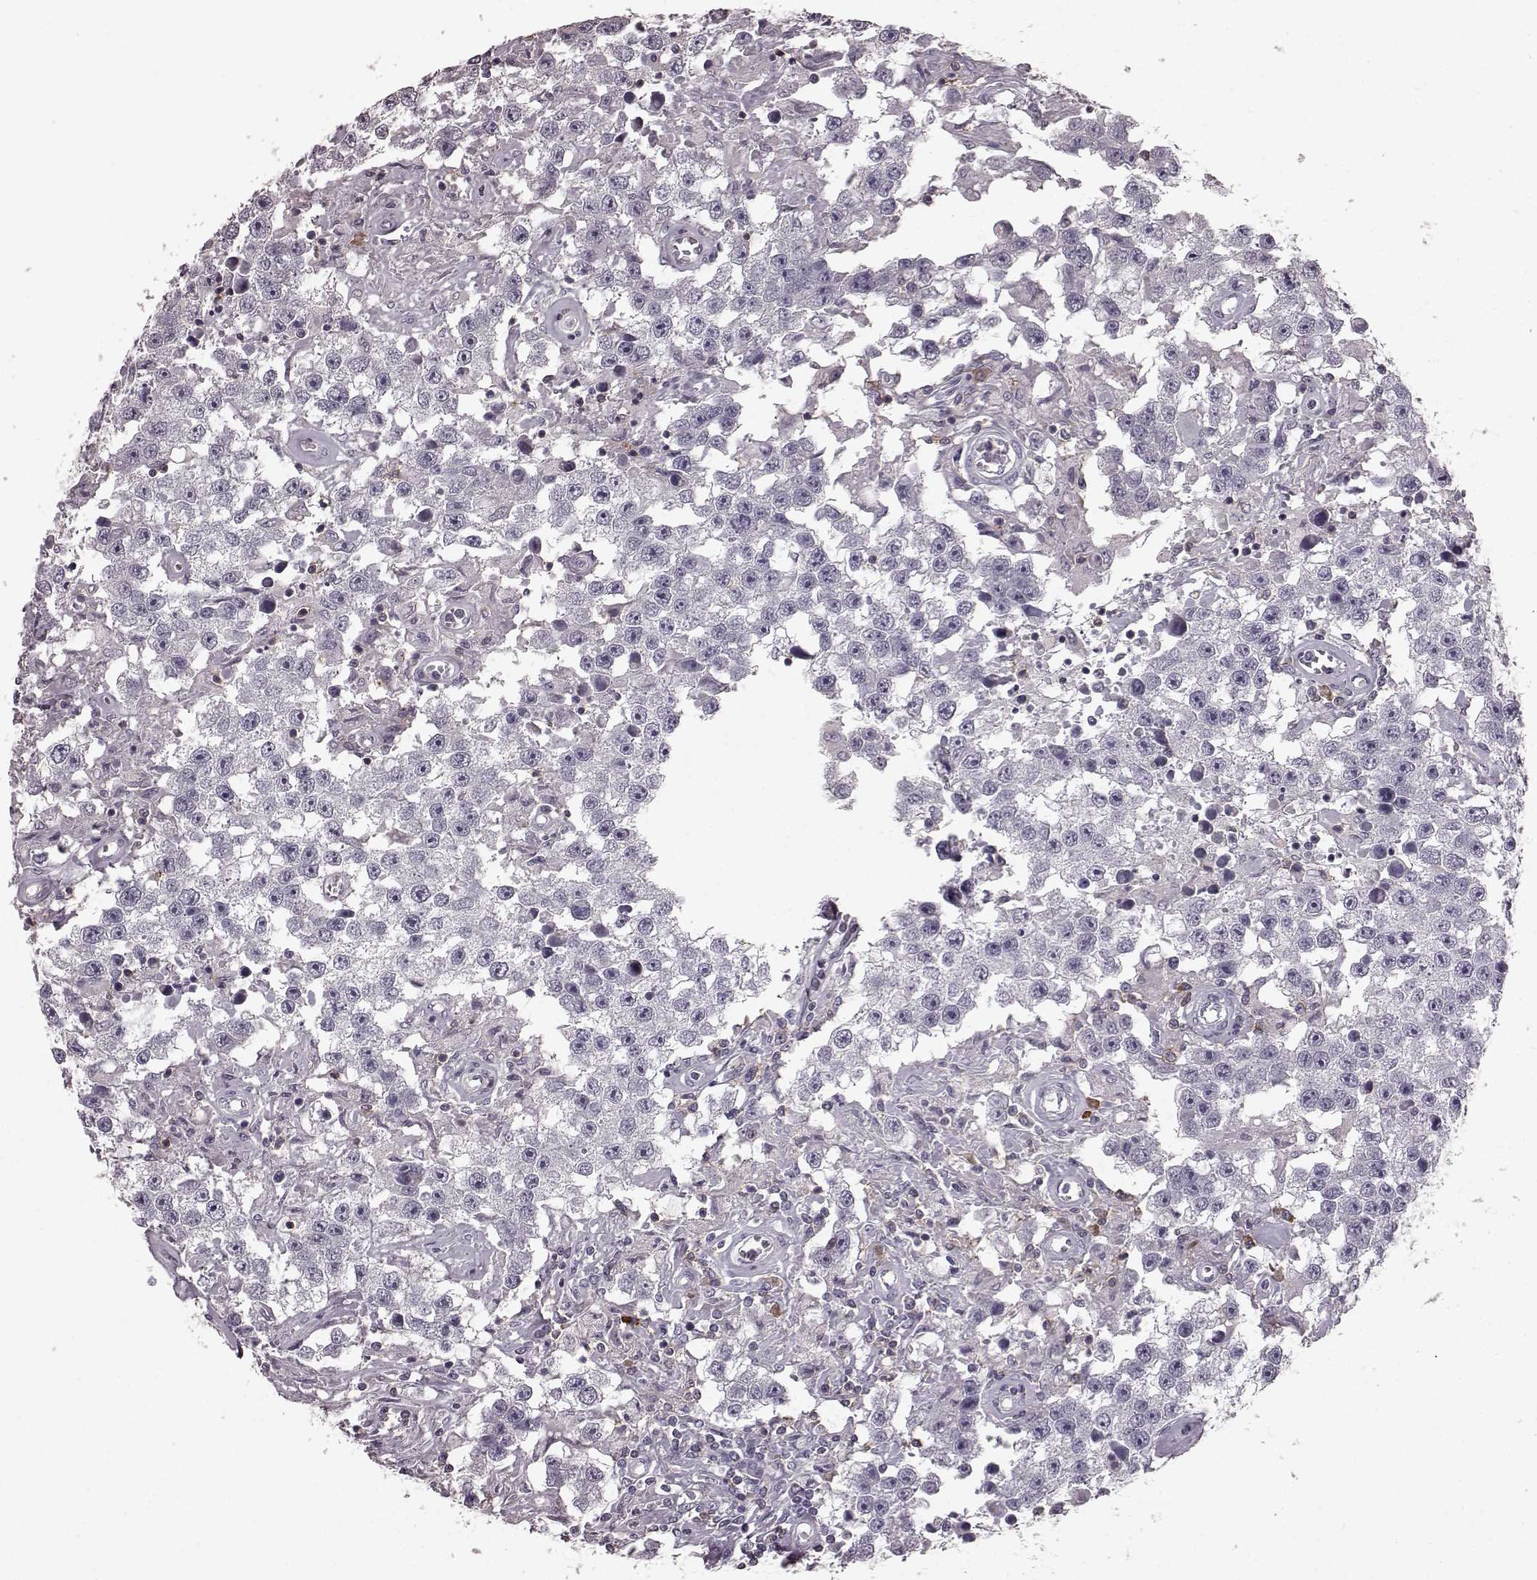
{"staining": {"intensity": "negative", "quantity": "none", "location": "none"}, "tissue": "testis cancer", "cell_type": "Tumor cells", "image_type": "cancer", "snomed": [{"axis": "morphology", "description": "Seminoma, NOS"}, {"axis": "topography", "description": "Testis"}], "caption": "This is an IHC image of testis cancer. There is no staining in tumor cells.", "gene": "CD28", "patient": {"sex": "male", "age": 43}}